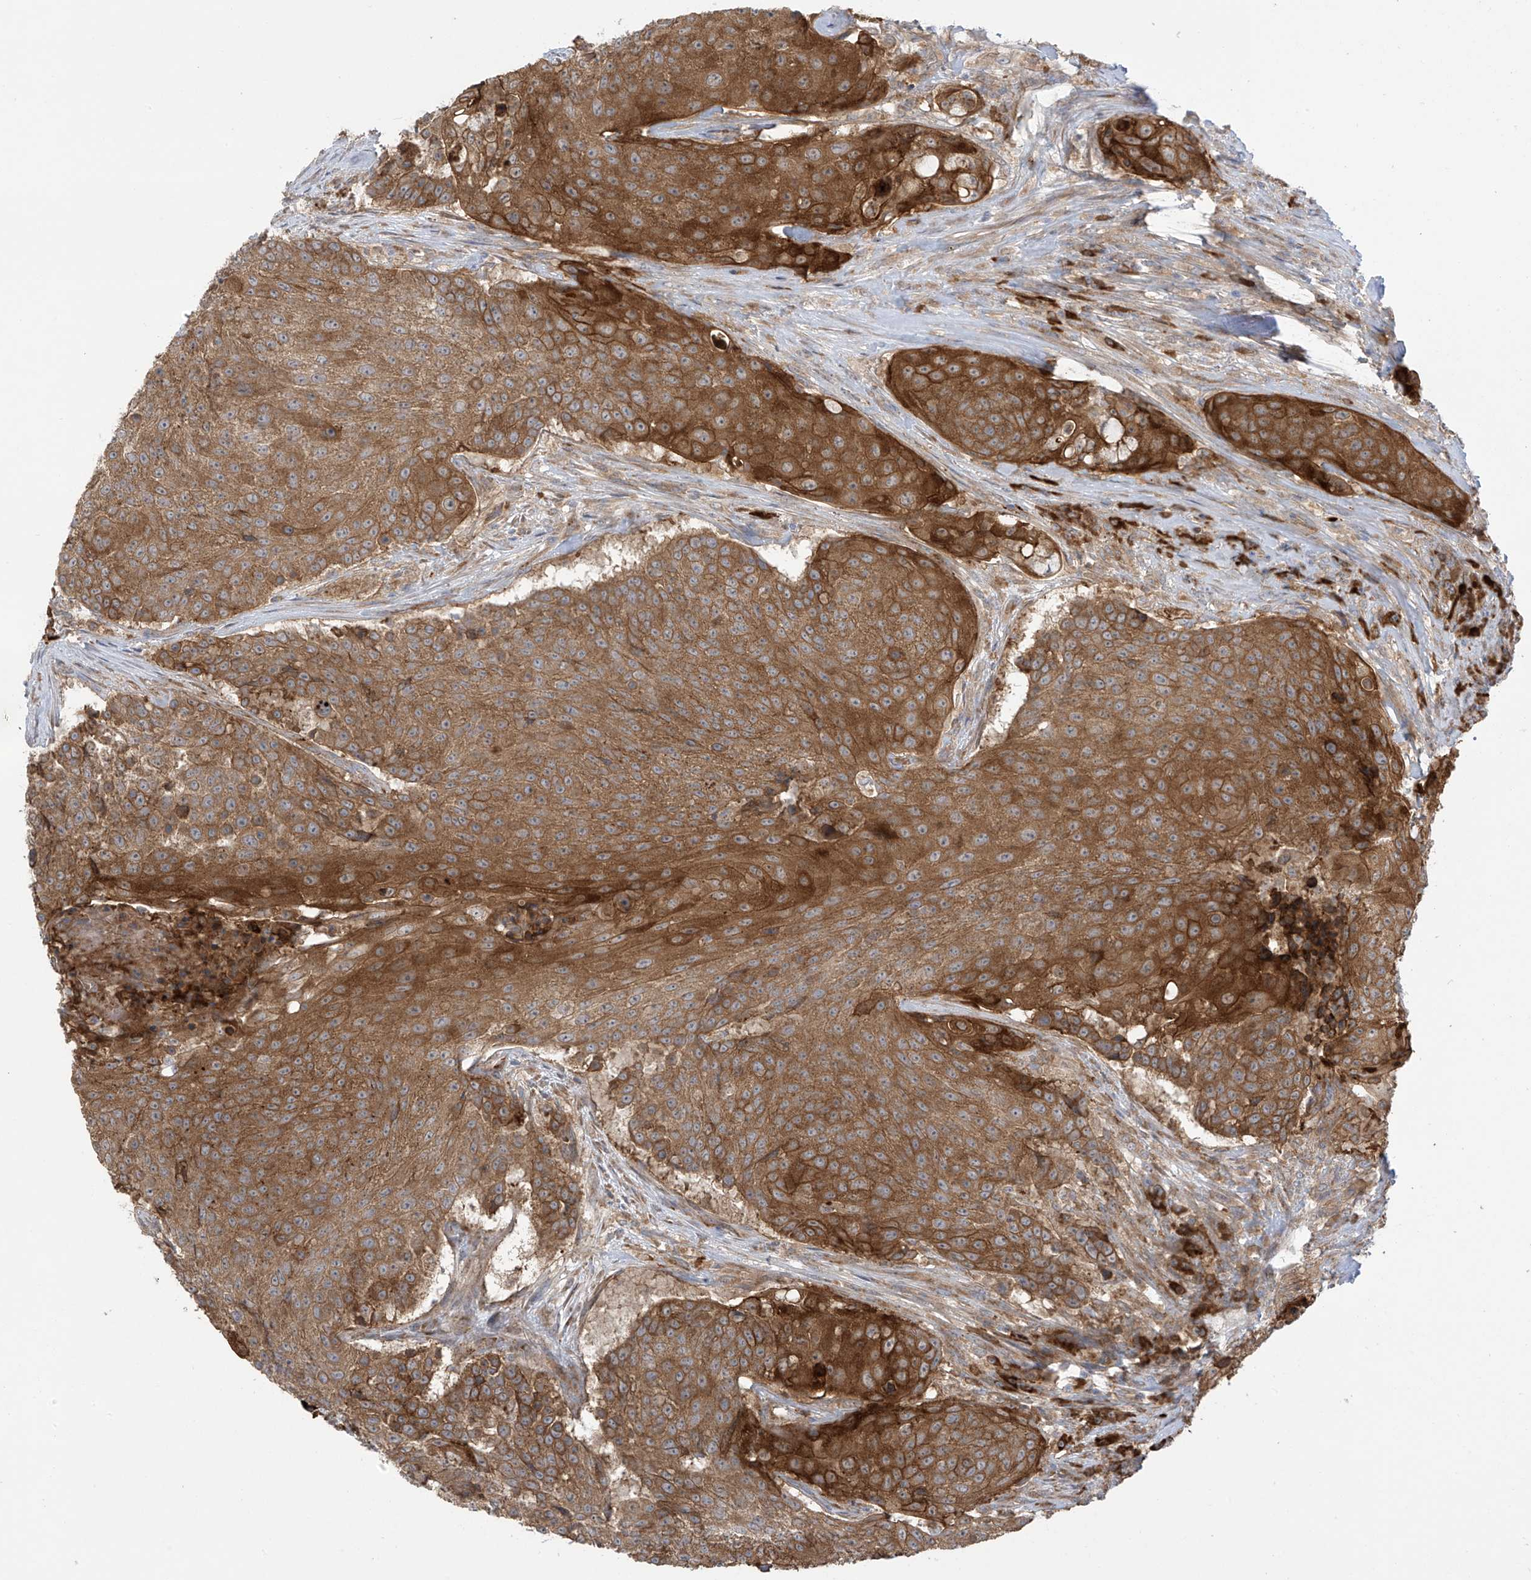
{"staining": {"intensity": "strong", "quantity": ">75%", "location": "cytoplasmic/membranous"}, "tissue": "urothelial cancer", "cell_type": "Tumor cells", "image_type": "cancer", "snomed": [{"axis": "morphology", "description": "Urothelial carcinoma, High grade"}, {"axis": "topography", "description": "Urinary bladder"}], "caption": "A micrograph of human urothelial cancer stained for a protein demonstrates strong cytoplasmic/membranous brown staining in tumor cells.", "gene": "KIAA1522", "patient": {"sex": "female", "age": 63}}